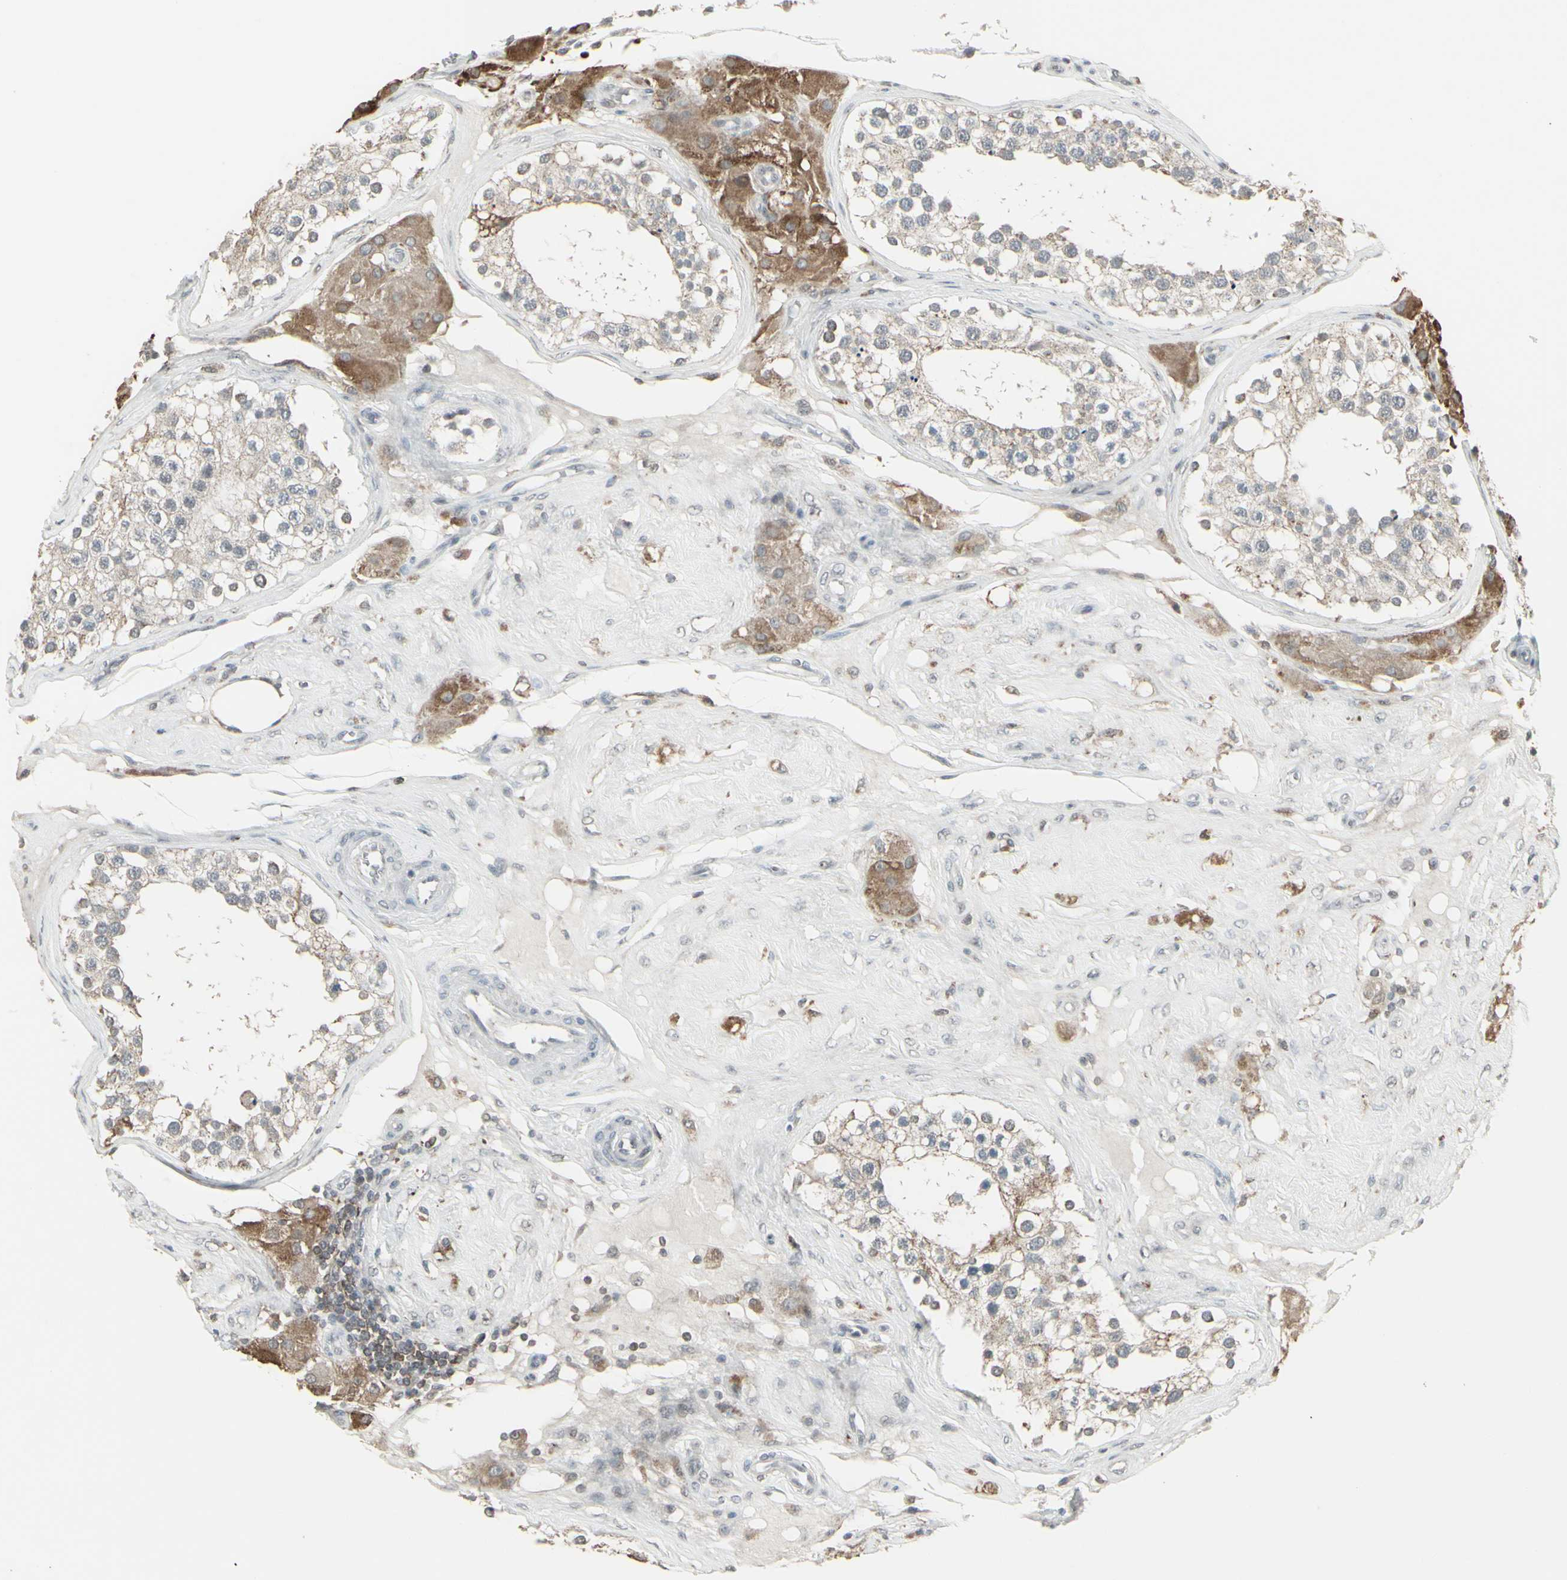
{"staining": {"intensity": "weak", "quantity": "25%-75%", "location": "cytoplasmic/membranous"}, "tissue": "testis", "cell_type": "Cells in seminiferous ducts", "image_type": "normal", "snomed": [{"axis": "morphology", "description": "Normal tissue, NOS"}, {"axis": "topography", "description": "Testis"}], "caption": "The histopathology image reveals immunohistochemical staining of benign testis. There is weak cytoplasmic/membranous staining is appreciated in approximately 25%-75% of cells in seminiferous ducts.", "gene": "SAMSN1", "patient": {"sex": "male", "age": 68}}